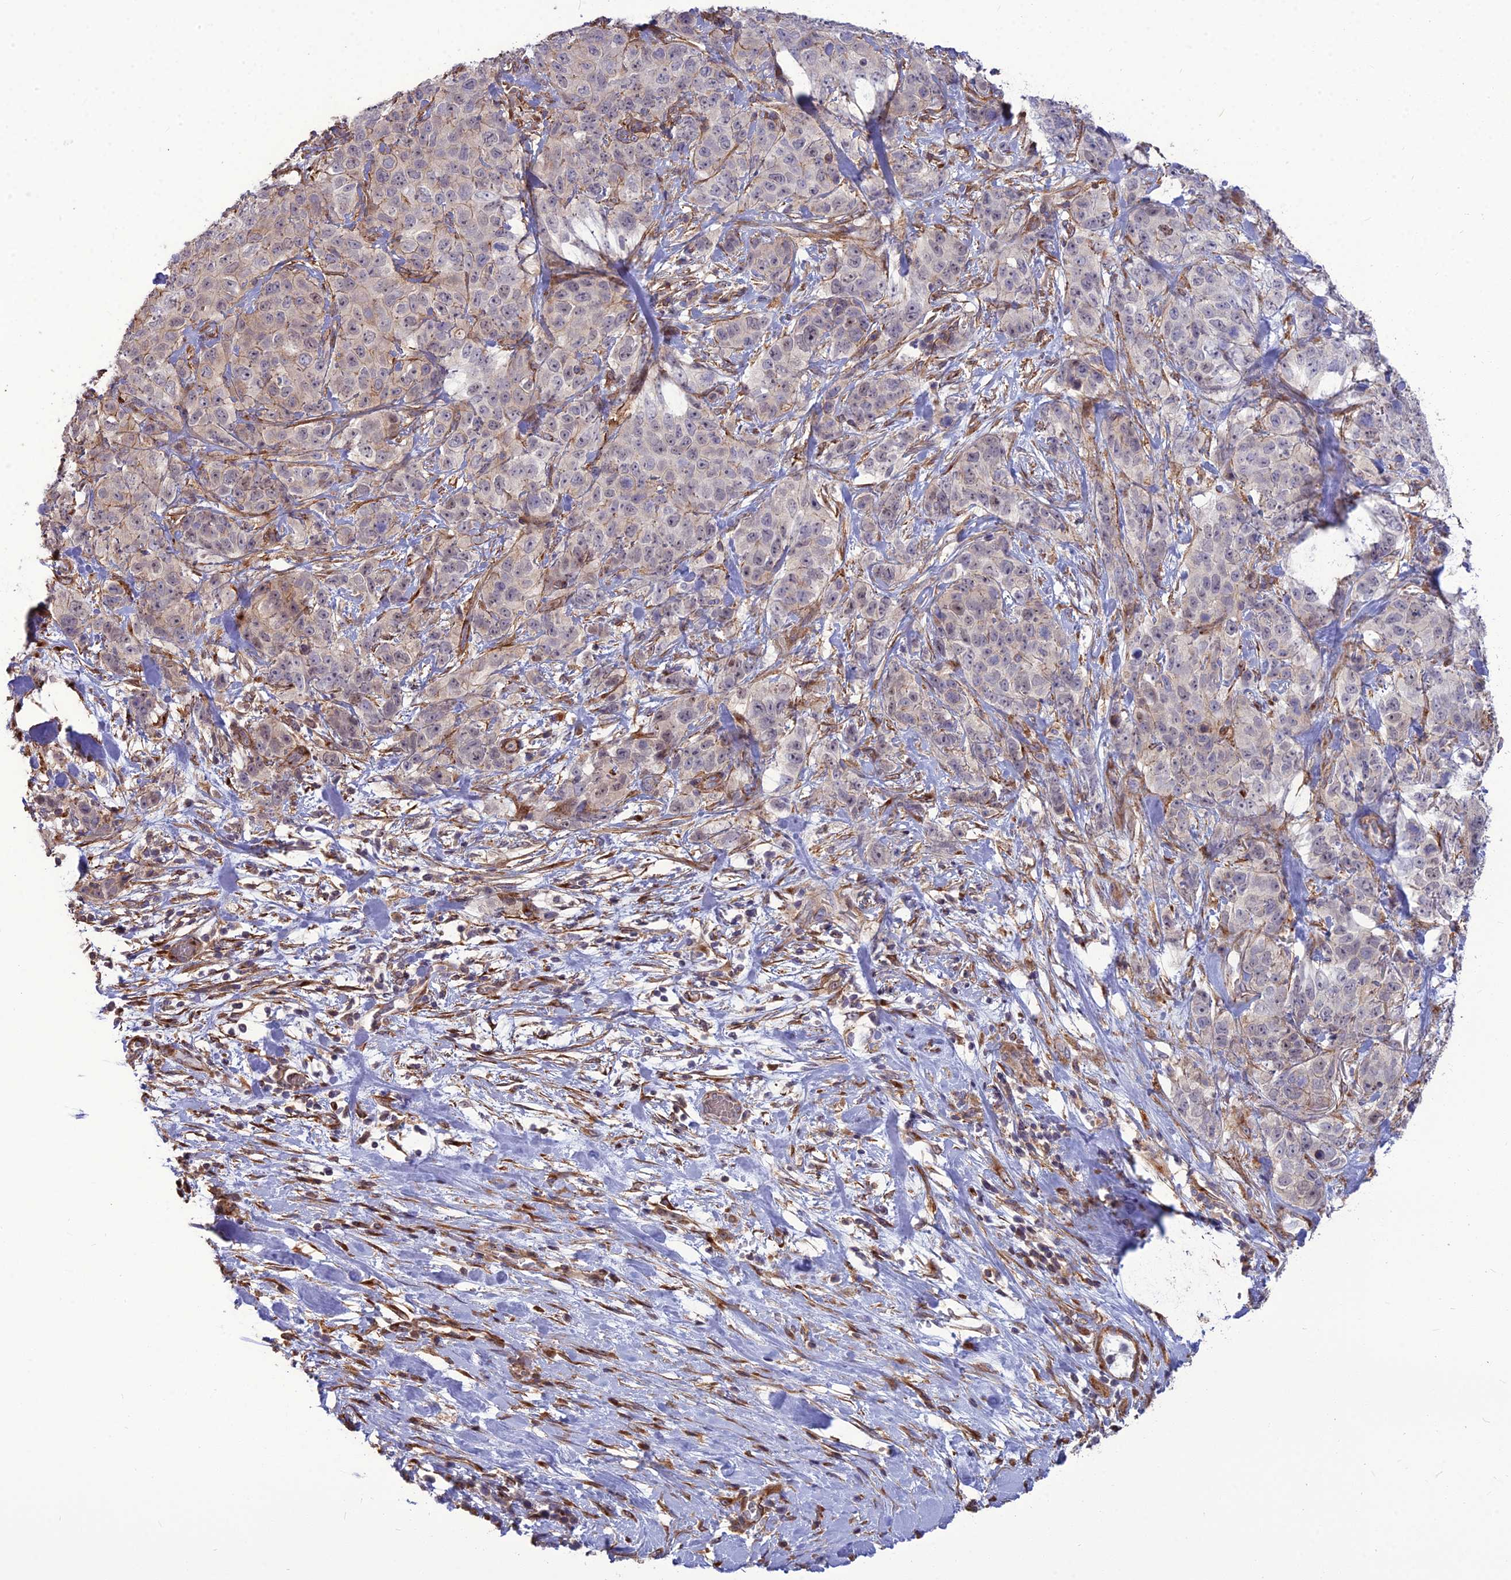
{"staining": {"intensity": "weak", "quantity": "<25%", "location": "cytoplasmic/membranous"}, "tissue": "stomach cancer", "cell_type": "Tumor cells", "image_type": "cancer", "snomed": [{"axis": "morphology", "description": "Adenocarcinoma, NOS"}, {"axis": "topography", "description": "Stomach"}], "caption": "A high-resolution image shows immunohistochemistry (IHC) staining of stomach cancer (adenocarcinoma), which shows no significant expression in tumor cells. The staining is performed using DAB (3,3'-diaminobenzidine) brown chromogen with nuclei counter-stained in using hematoxylin.", "gene": "TSPYL2", "patient": {"sex": "male", "age": 48}}